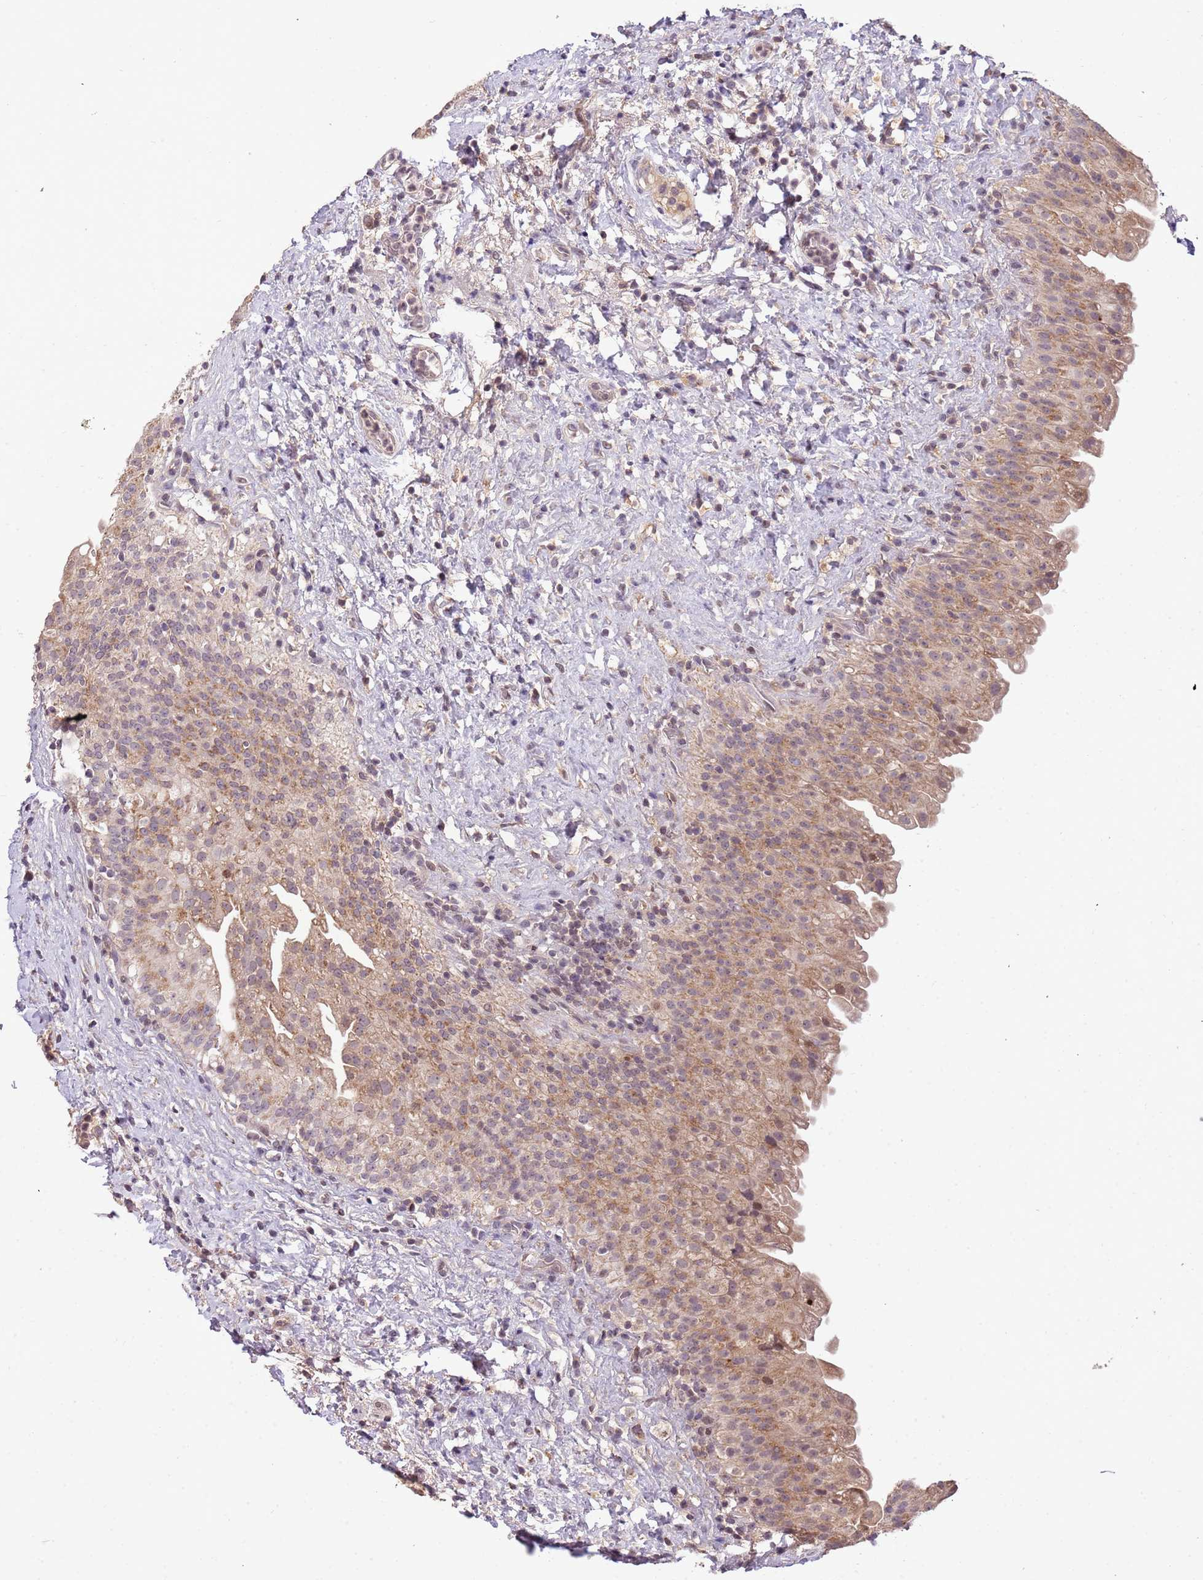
{"staining": {"intensity": "moderate", "quantity": ">75%", "location": "cytoplasmic/membranous,nuclear"}, "tissue": "urinary bladder", "cell_type": "Urothelial cells", "image_type": "normal", "snomed": [{"axis": "morphology", "description": "Normal tissue, NOS"}, {"axis": "topography", "description": "Urinary bladder"}], "caption": "An IHC photomicrograph of unremarkable tissue is shown. Protein staining in brown labels moderate cytoplasmic/membranous,nuclear positivity in urinary bladder within urothelial cells.", "gene": "SAMSN1", "patient": {"sex": "female", "age": 27}}